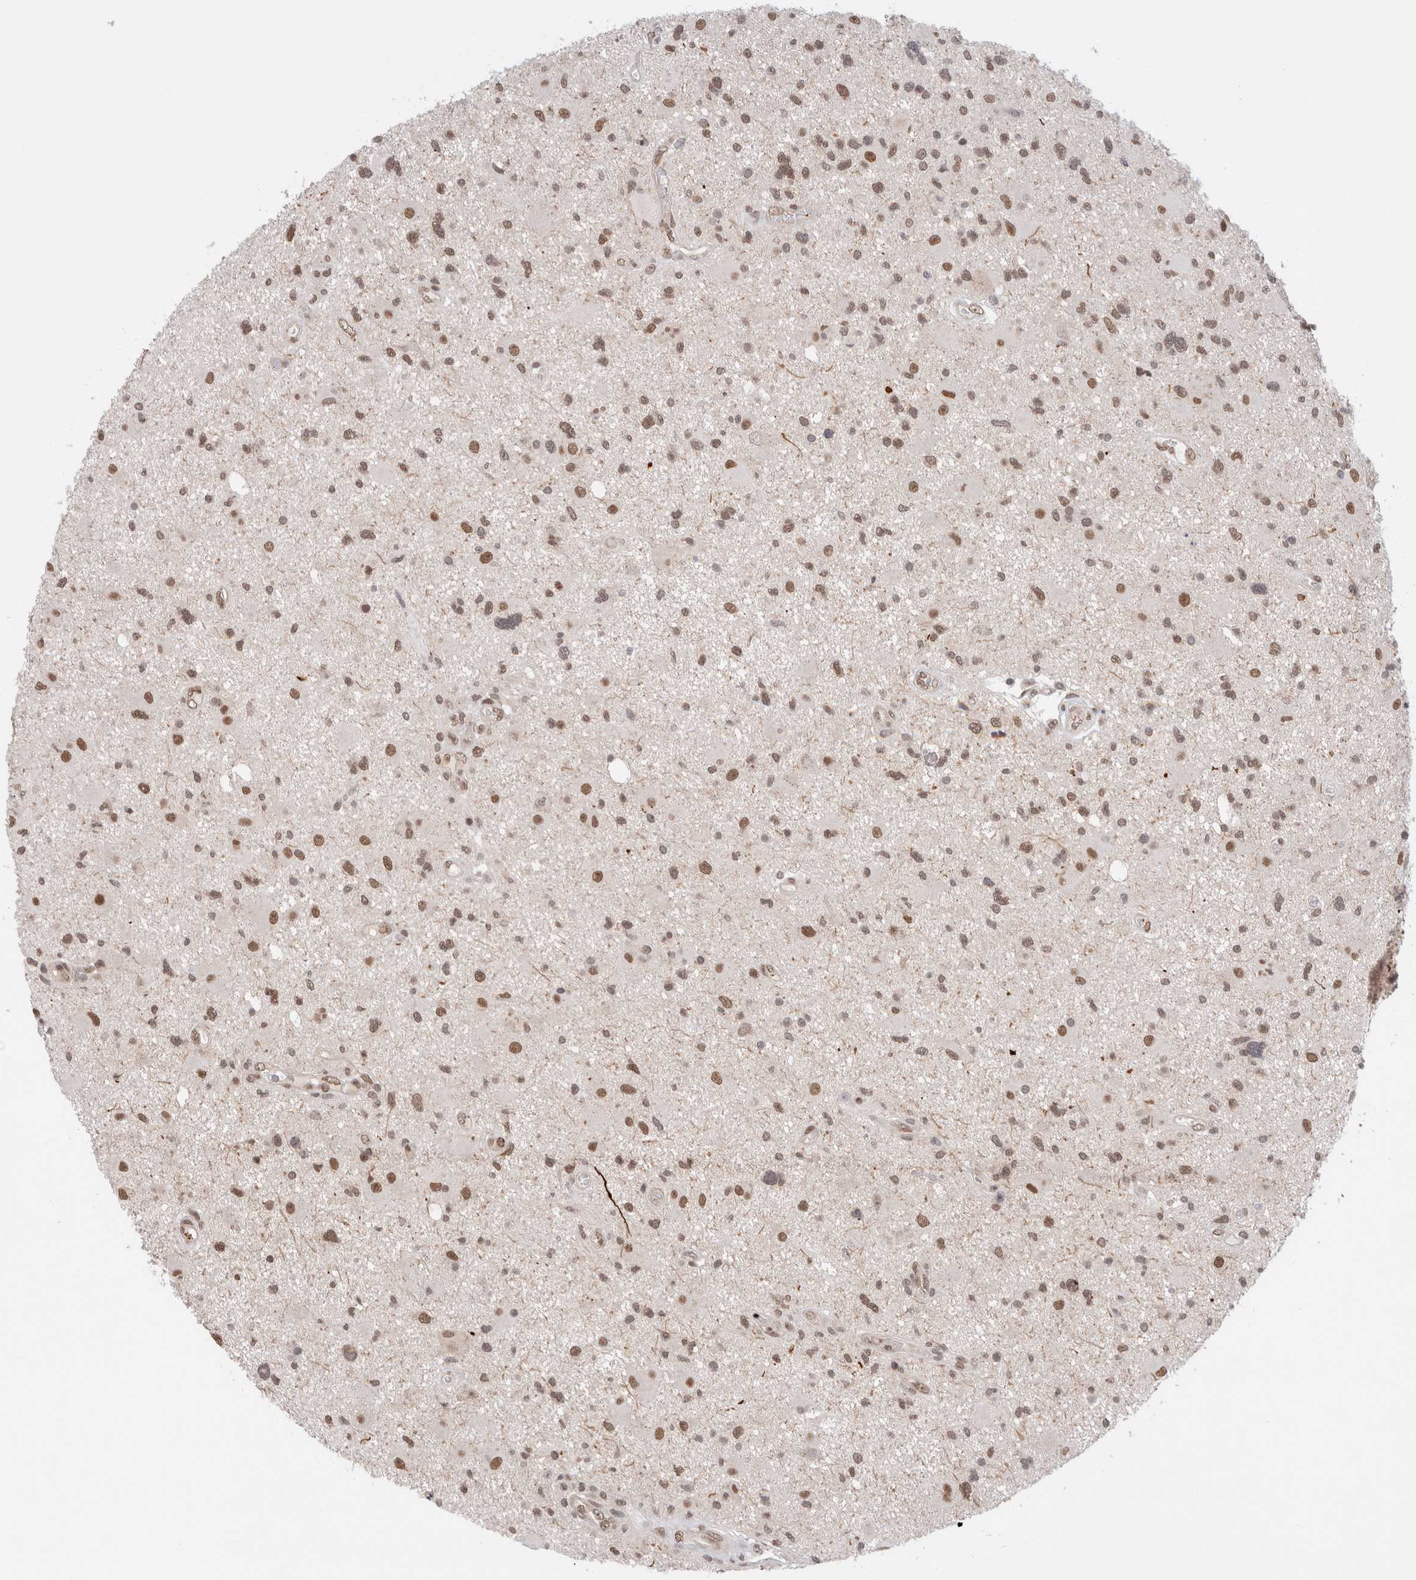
{"staining": {"intensity": "moderate", "quantity": ">75%", "location": "nuclear"}, "tissue": "glioma", "cell_type": "Tumor cells", "image_type": "cancer", "snomed": [{"axis": "morphology", "description": "Glioma, malignant, High grade"}, {"axis": "topography", "description": "Brain"}], "caption": "A medium amount of moderate nuclear expression is present in approximately >75% of tumor cells in glioma tissue.", "gene": "GATAD2A", "patient": {"sex": "male", "age": 33}}